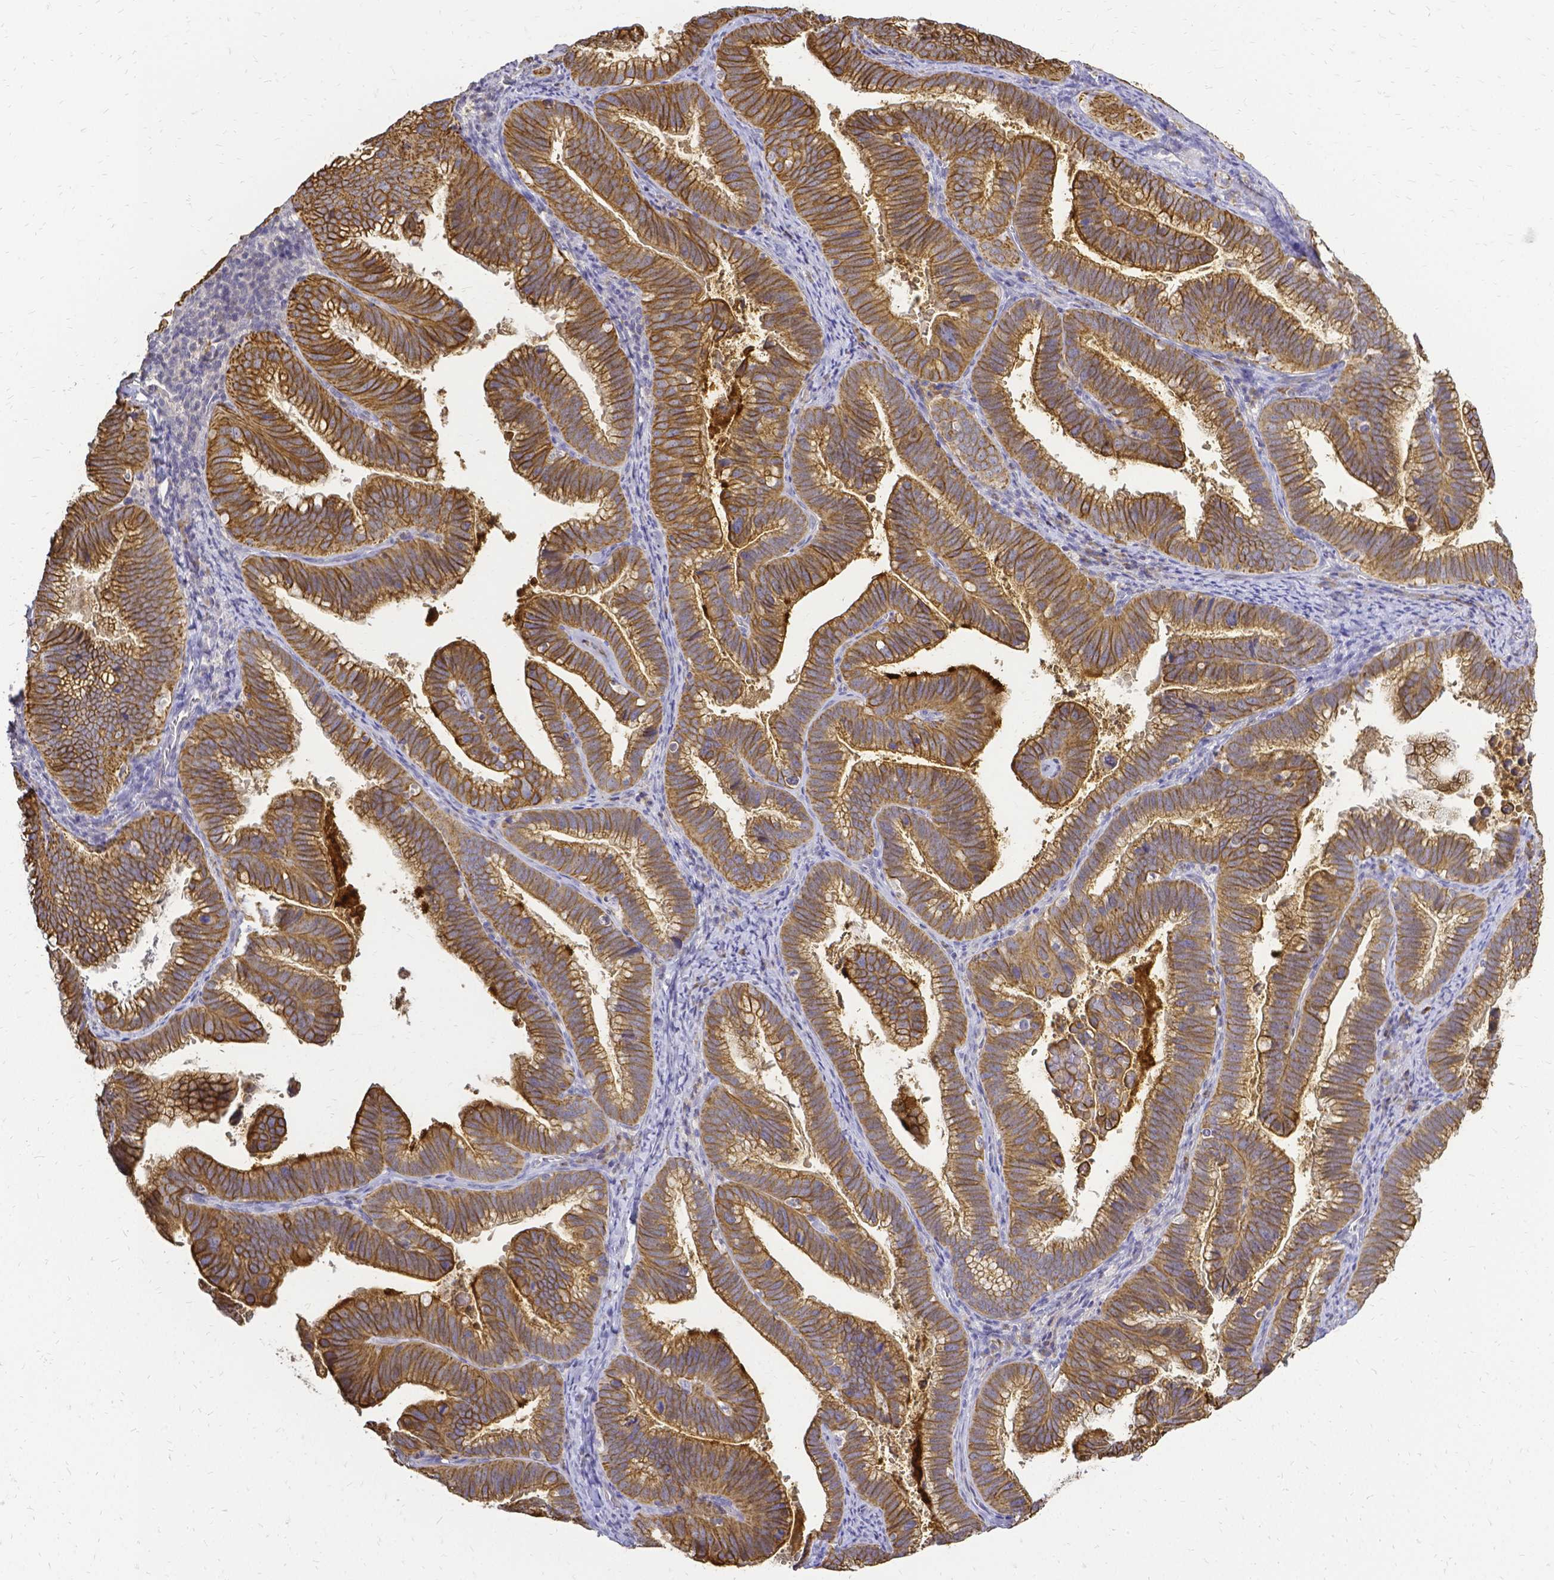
{"staining": {"intensity": "moderate", "quantity": ">75%", "location": "cytoplasmic/membranous"}, "tissue": "cervical cancer", "cell_type": "Tumor cells", "image_type": "cancer", "snomed": [{"axis": "morphology", "description": "Adenocarcinoma, NOS"}, {"axis": "topography", "description": "Cervix"}], "caption": "A brown stain labels moderate cytoplasmic/membranous staining of a protein in human cervical cancer (adenocarcinoma) tumor cells. Immunohistochemistry stains the protein in brown and the nuclei are stained blue.", "gene": "CIB1", "patient": {"sex": "female", "age": 61}}